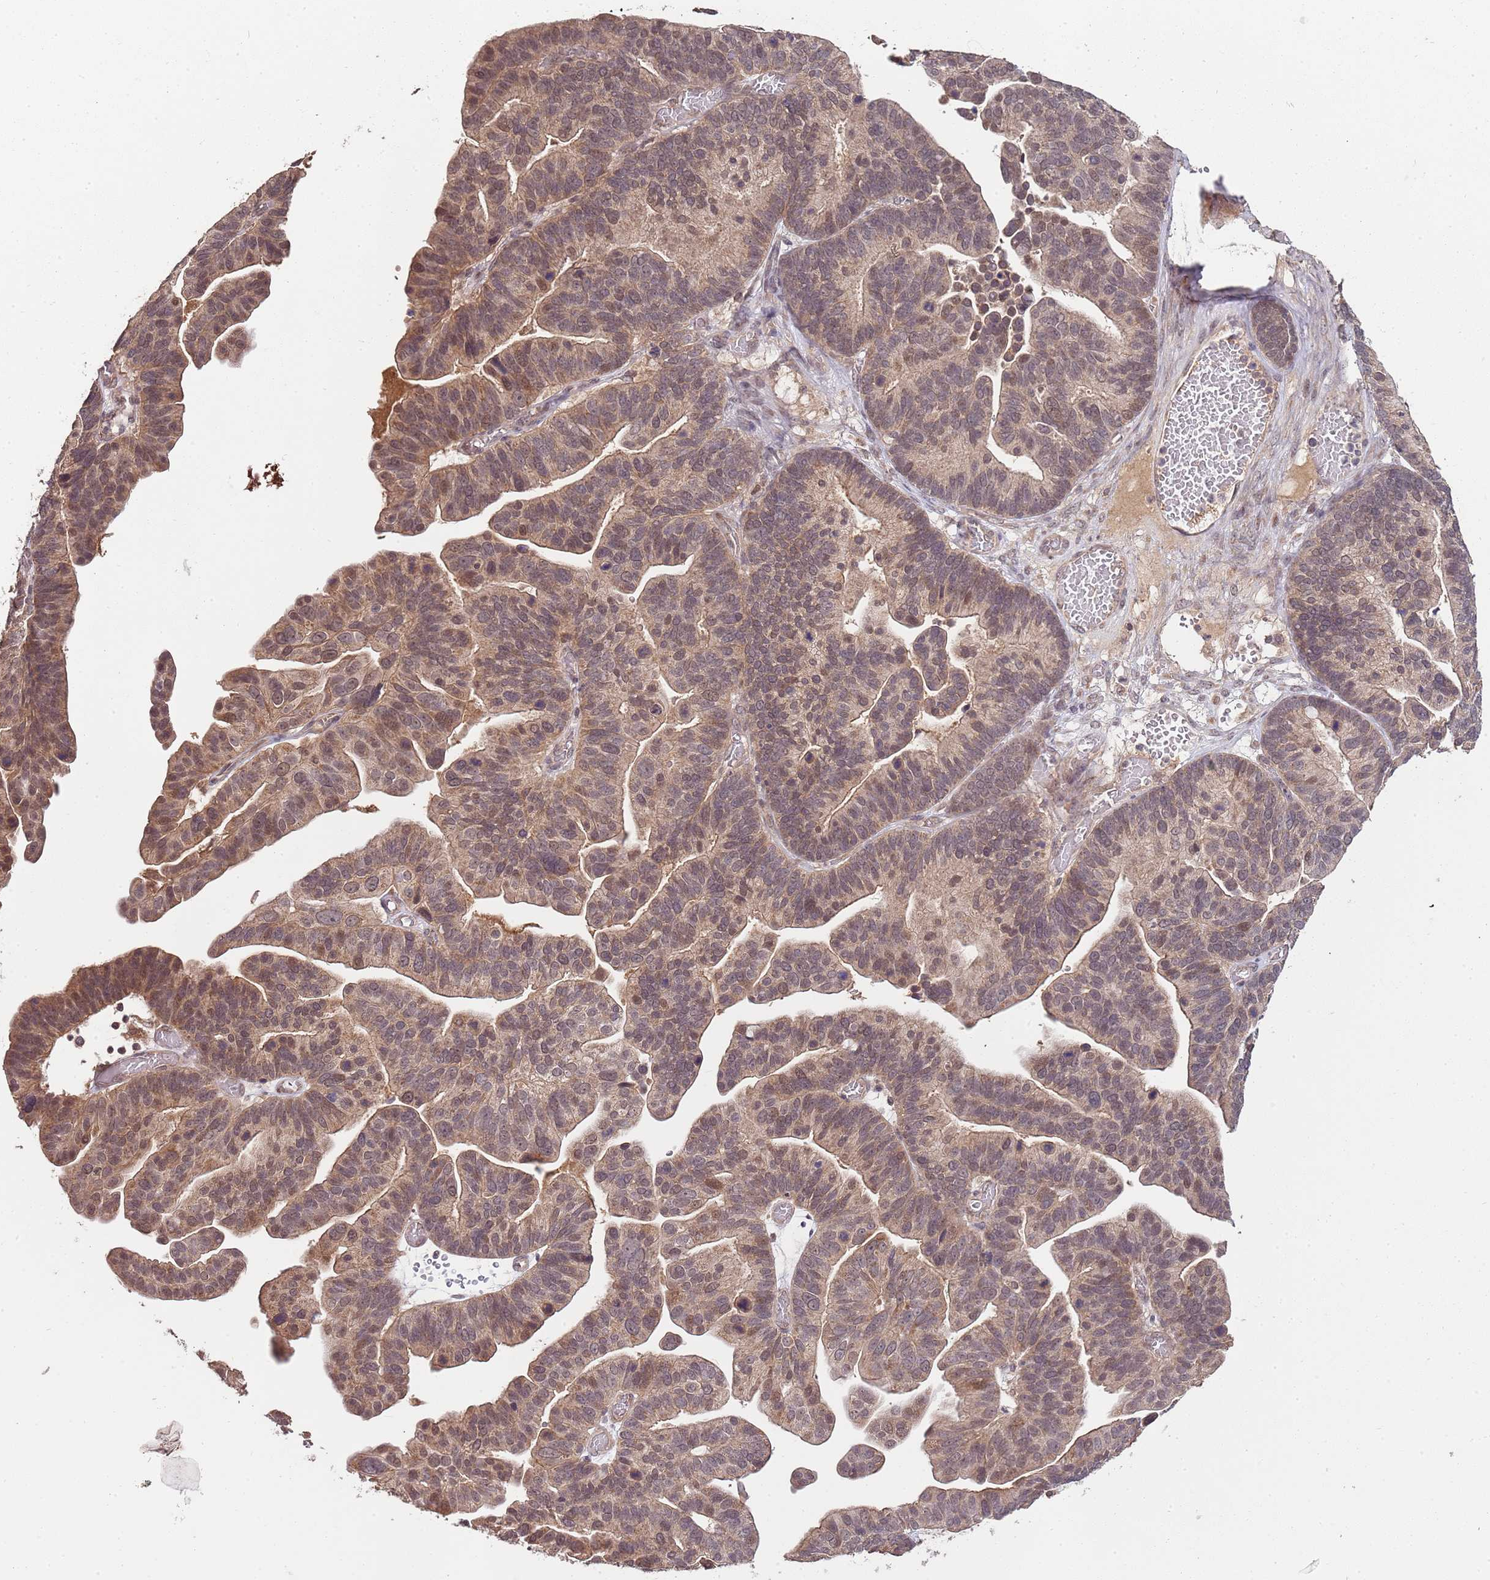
{"staining": {"intensity": "moderate", "quantity": ">75%", "location": "cytoplasmic/membranous,nuclear"}, "tissue": "ovarian cancer", "cell_type": "Tumor cells", "image_type": "cancer", "snomed": [{"axis": "morphology", "description": "Cystadenocarcinoma, serous, NOS"}, {"axis": "topography", "description": "Ovary"}], "caption": "This is a micrograph of immunohistochemistry (IHC) staining of ovarian cancer (serous cystadenocarcinoma), which shows moderate positivity in the cytoplasmic/membranous and nuclear of tumor cells.", "gene": "LIN37", "patient": {"sex": "female", "age": 56}}